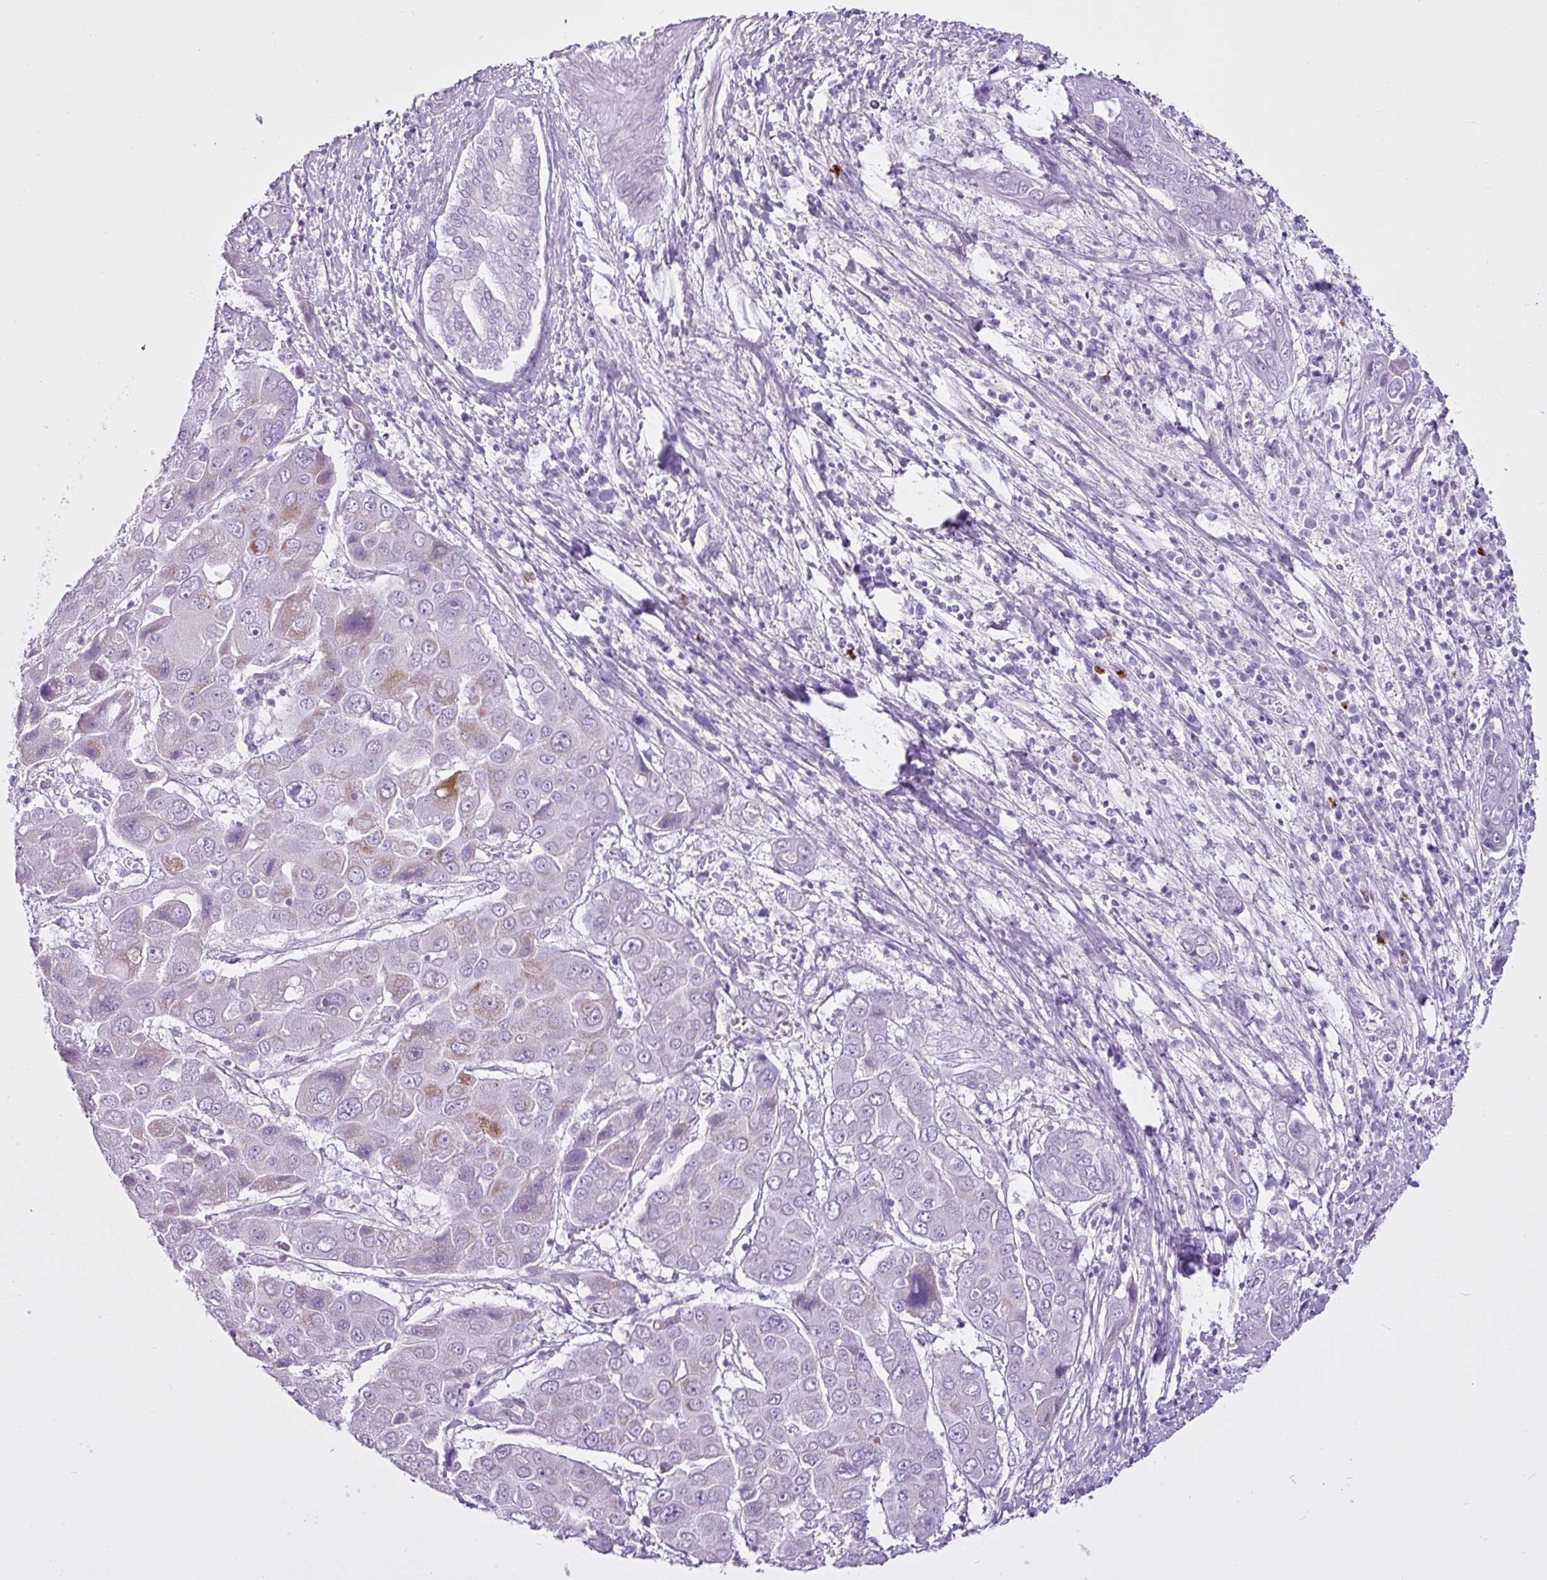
{"staining": {"intensity": "moderate", "quantity": "<25%", "location": "cytoplasmic/membranous"}, "tissue": "liver cancer", "cell_type": "Tumor cells", "image_type": "cancer", "snomed": [{"axis": "morphology", "description": "Cholangiocarcinoma"}, {"axis": "topography", "description": "Liver"}], "caption": "Liver cholangiocarcinoma was stained to show a protein in brown. There is low levels of moderate cytoplasmic/membranous staining in about <25% of tumor cells.", "gene": "LILRB4", "patient": {"sex": "male", "age": 67}}